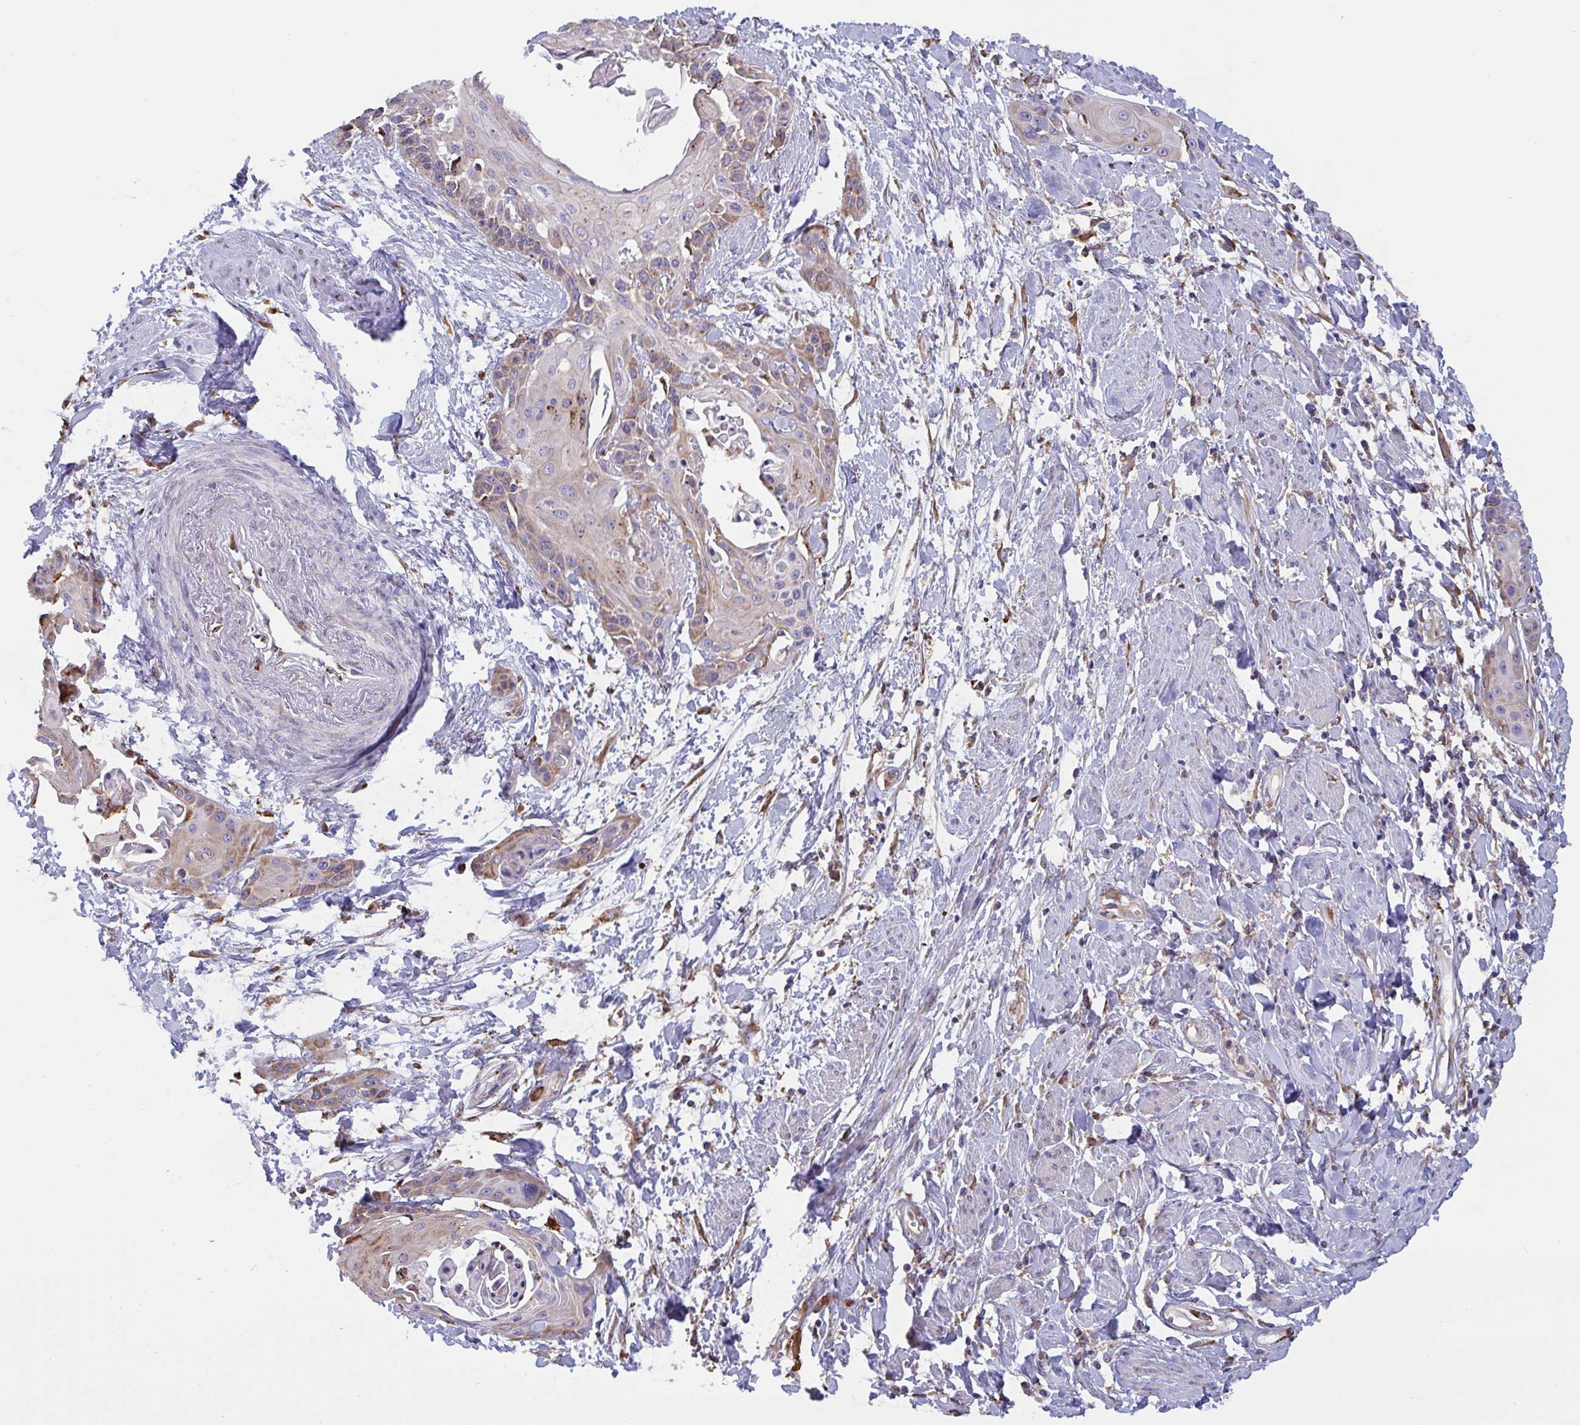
{"staining": {"intensity": "moderate", "quantity": "<25%", "location": "cytoplasmic/membranous"}, "tissue": "cervical cancer", "cell_type": "Tumor cells", "image_type": "cancer", "snomed": [{"axis": "morphology", "description": "Squamous cell carcinoma, NOS"}, {"axis": "topography", "description": "Cervix"}], "caption": "High-magnification brightfield microscopy of squamous cell carcinoma (cervical) stained with DAB (brown) and counterstained with hematoxylin (blue). tumor cells exhibit moderate cytoplasmic/membranous positivity is seen in about<25% of cells.", "gene": "MYMK", "patient": {"sex": "female", "age": 57}}